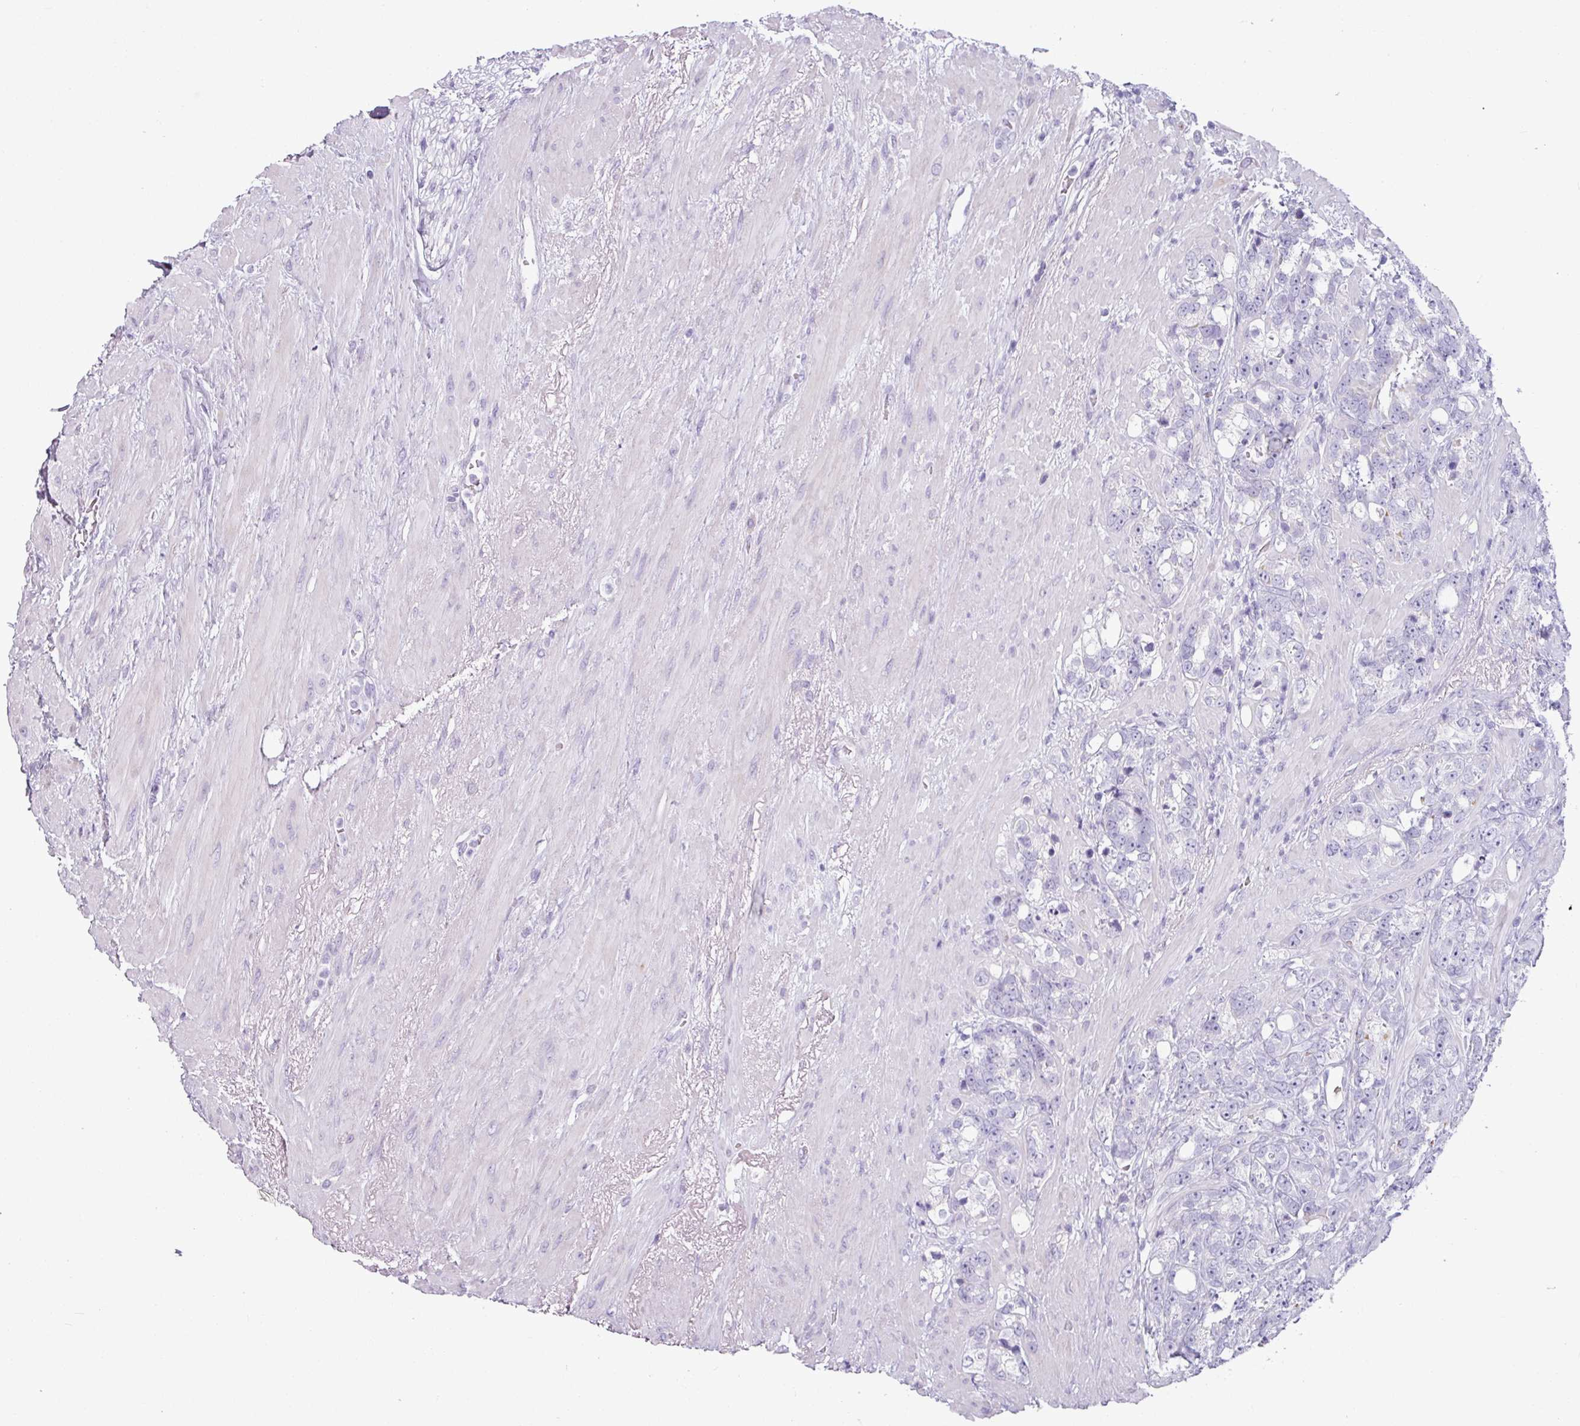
{"staining": {"intensity": "negative", "quantity": "none", "location": "none"}, "tissue": "prostate cancer", "cell_type": "Tumor cells", "image_type": "cancer", "snomed": [{"axis": "morphology", "description": "Adenocarcinoma, High grade"}, {"axis": "topography", "description": "Prostate"}], "caption": "Immunohistochemical staining of high-grade adenocarcinoma (prostate) demonstrates no significant expression in tumor cells.", "gene": "CLCA1", "patient": {"sex": "male", "age": 74}}